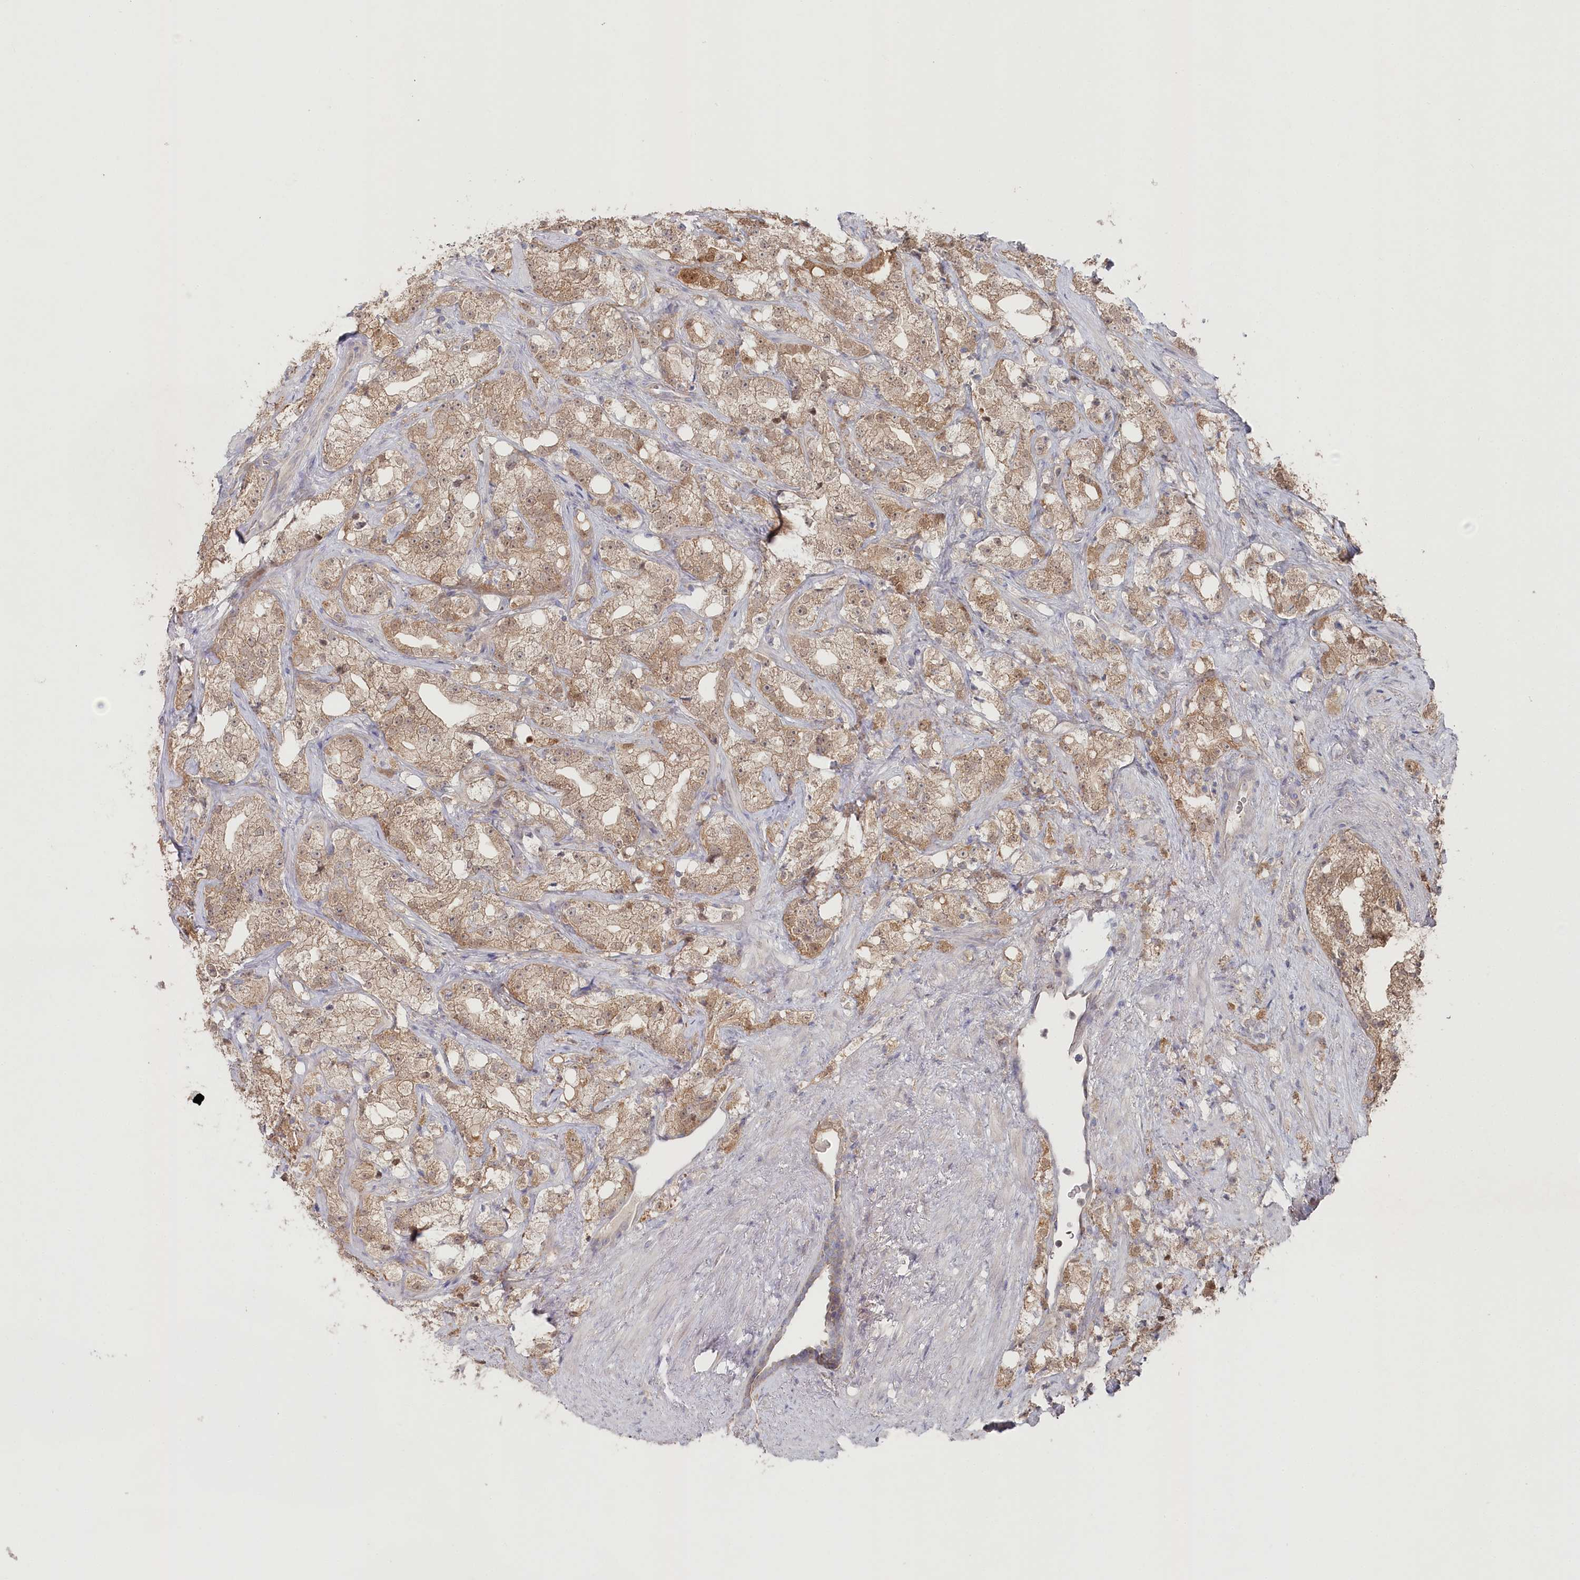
{"staining": {"intensity": "weak", "quantity": ">75%", "location": "cytoplasmic/membranous"}, "tissue": "prostate cancer", "cell_type": "Tumor cells", "image_type": "cancer", "snomed": [{"axis": "morphology", "description": "Adenocarcinoma, High grade"}, {"axis": "topography", "description": "Prostate"}], "caption": "A low amount of weak cytoplasmic/membranous positivity is identified in about >75% of tumor cells in prostate cancer tissue.", "gene": "TGFBRAP1", "patient": {"sex": "male", "age": 64}}